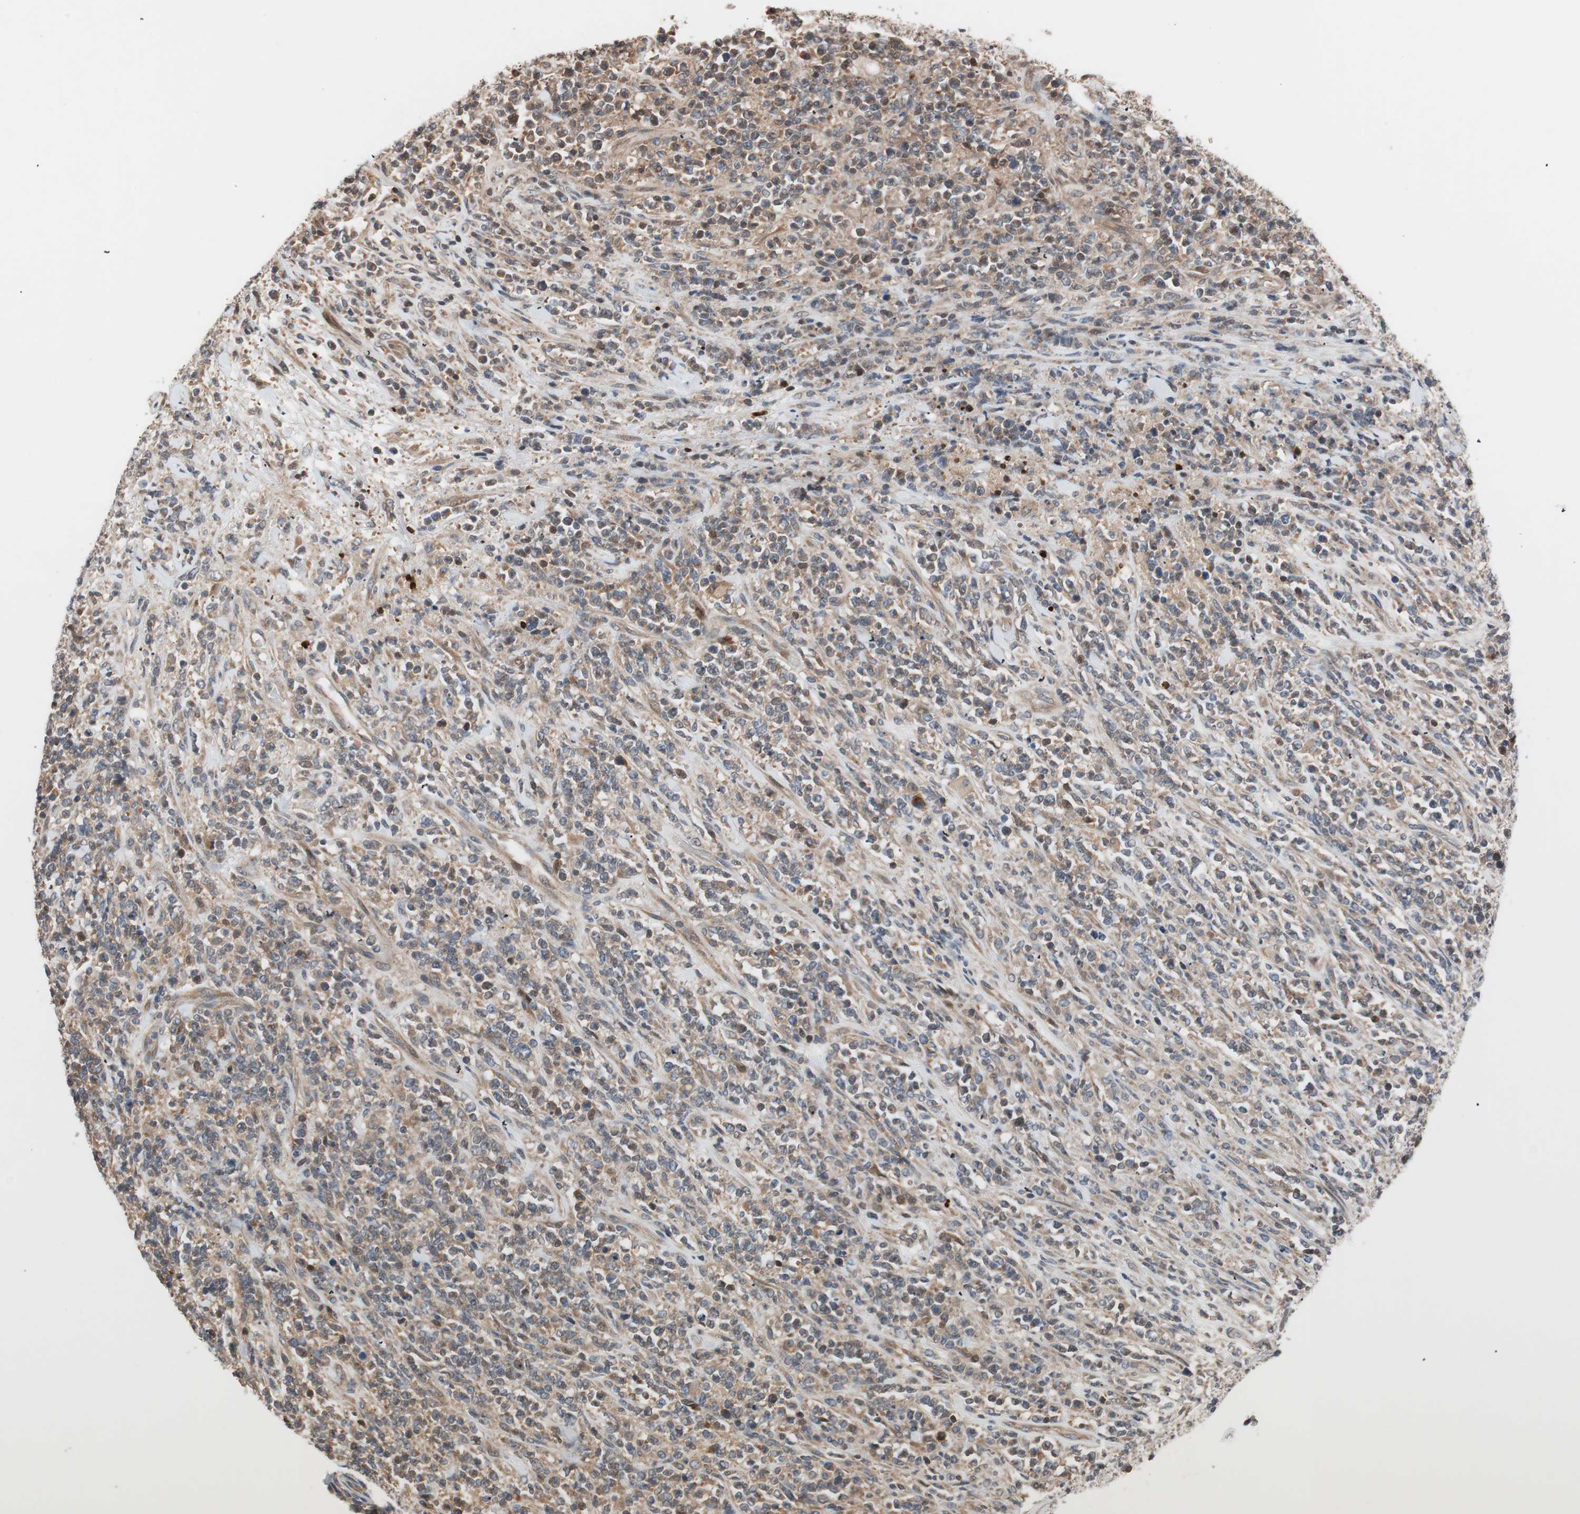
{"staining": {"intensity": "moderate", "quantity": ">75%", "location": "cytoplasmic/membranous"}, "tissue": "lymphoma", "cell_type": "Tumor cells", "image_type": "cancer", "snomed": [{"axis": "morphology", "description": "Malignant lymphoma, non-Hodgkin's type, High grade"}, {"axis": "topography", "description": "Soft tissue"}], "caption": "Malignant lymphoma, non-Hodgkin's type (high-grade) stained for a protein (brown) reveals moderate cytoplasmic/membranous positive staining in approximately >75% of tumor cells.", "gene": "NF2", "patient": {"sex": "male", "age": 18}}